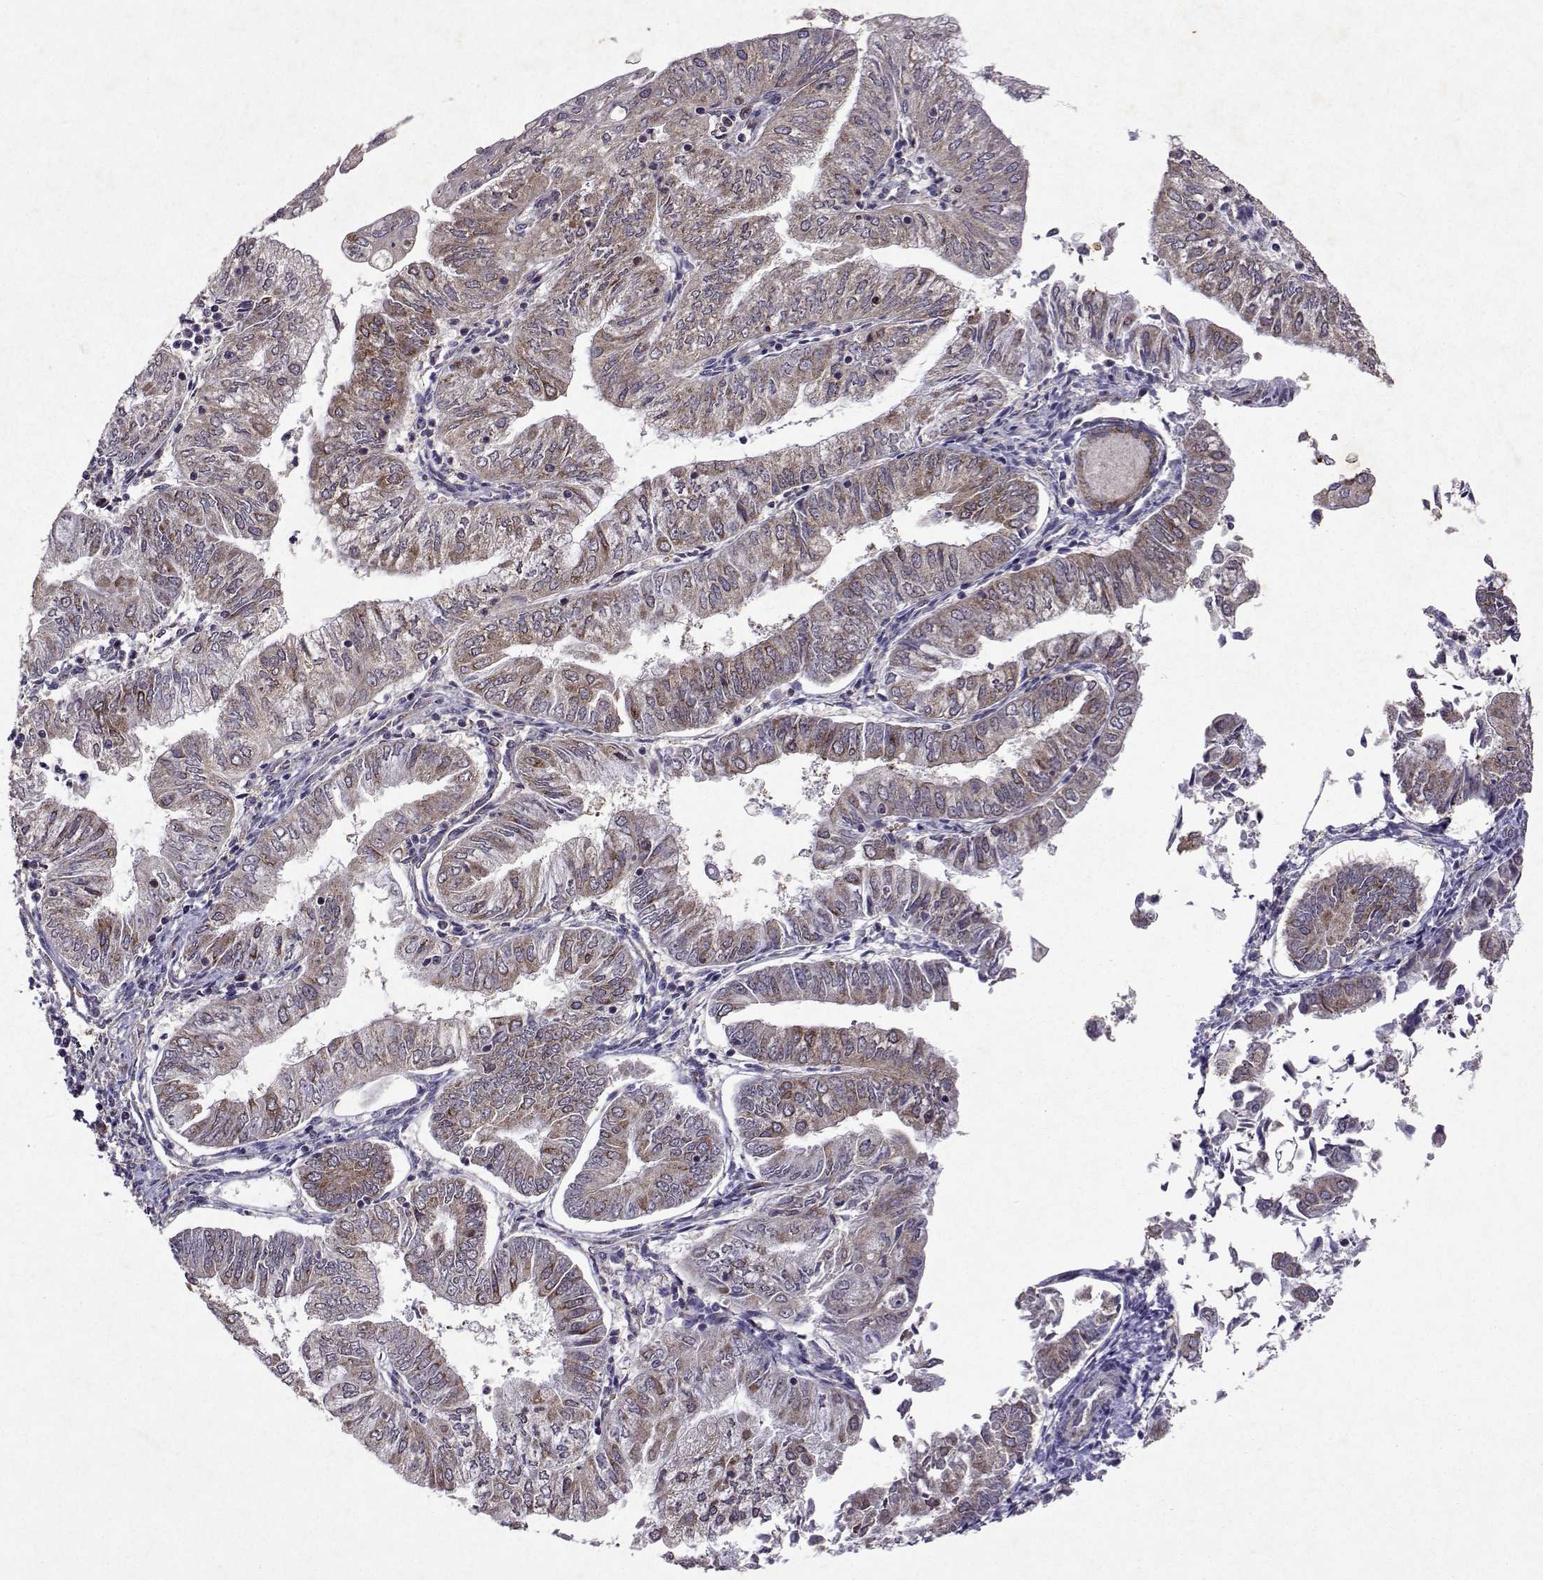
{"staining": {"intensity": "weak", "quantity": "<25%", "location": "cytoplasmic/membranous"}, "tissue": "endometrial cancer", "cell_type": "Tumor cells", "image_type": "cancer", "snomed": [{"axis": "morphology", "description": "Adenocarcinoma, NOS"}, {"axis": "topography", "description": "Endometrium"}], "caption": "High power microscopy micrograph of an immunohistochemistry histopathology image of endometrial adenocarcinoma, revealing no significant expression in tumor cells.", "gene": "TARBP2", "patient": {"sex": "female", "age": 55}}